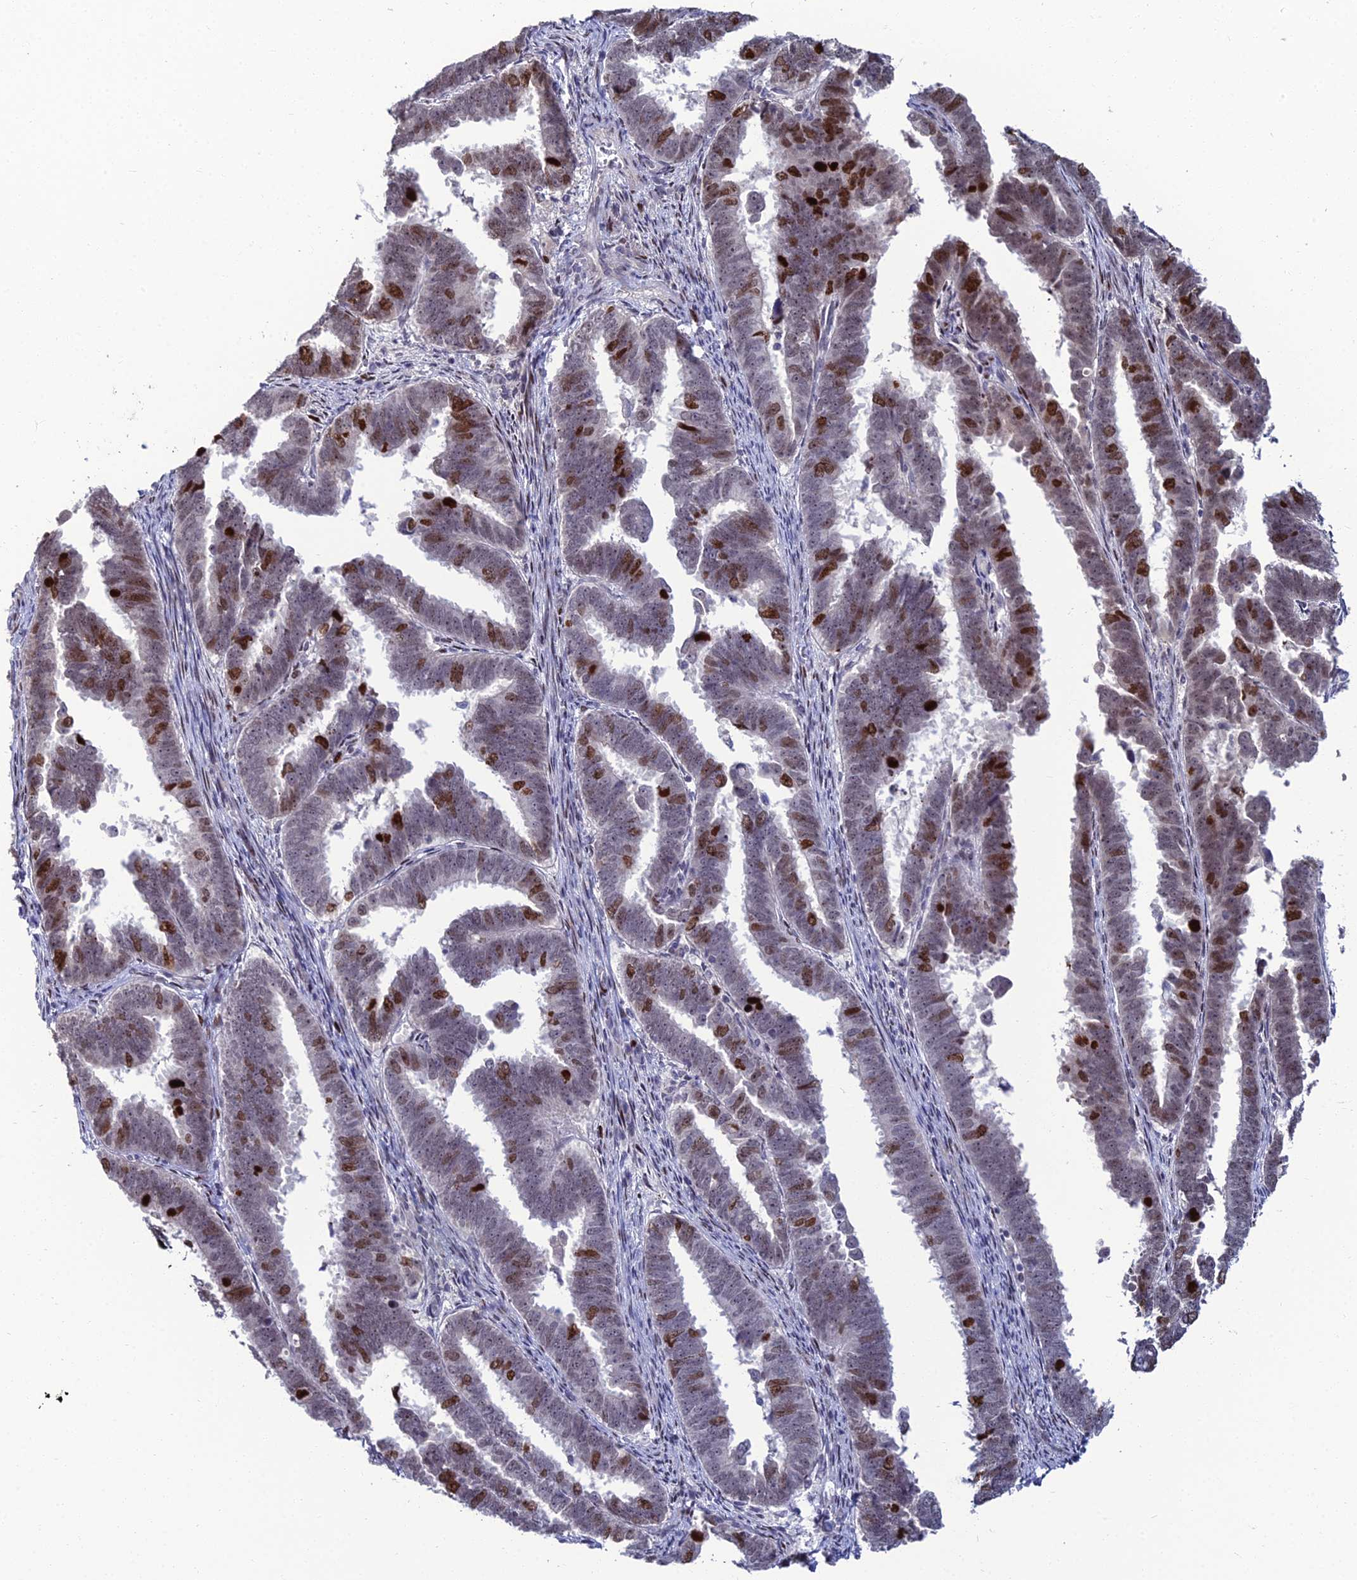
{"staining": {"intensity": "strong", "quantity": "<25%", "location": "nuclear"}, "tissue": "endometrial cancer", "cell_type": "Tumor cells", "image_type": "cancer", "snomed": [{"axis": "morphology", "description": "Adenocarcinoma, NOS"}, {"axis": "topography", "description": "Endometrium"}], "caption": "This micrograph shows IHC staining of human endometrial adenocarcinoma, with medium strong nuclear staining in about <25% of tumor cells.", "gene": "TAF9B", "patient": {"sex": "female", "age": 75}}